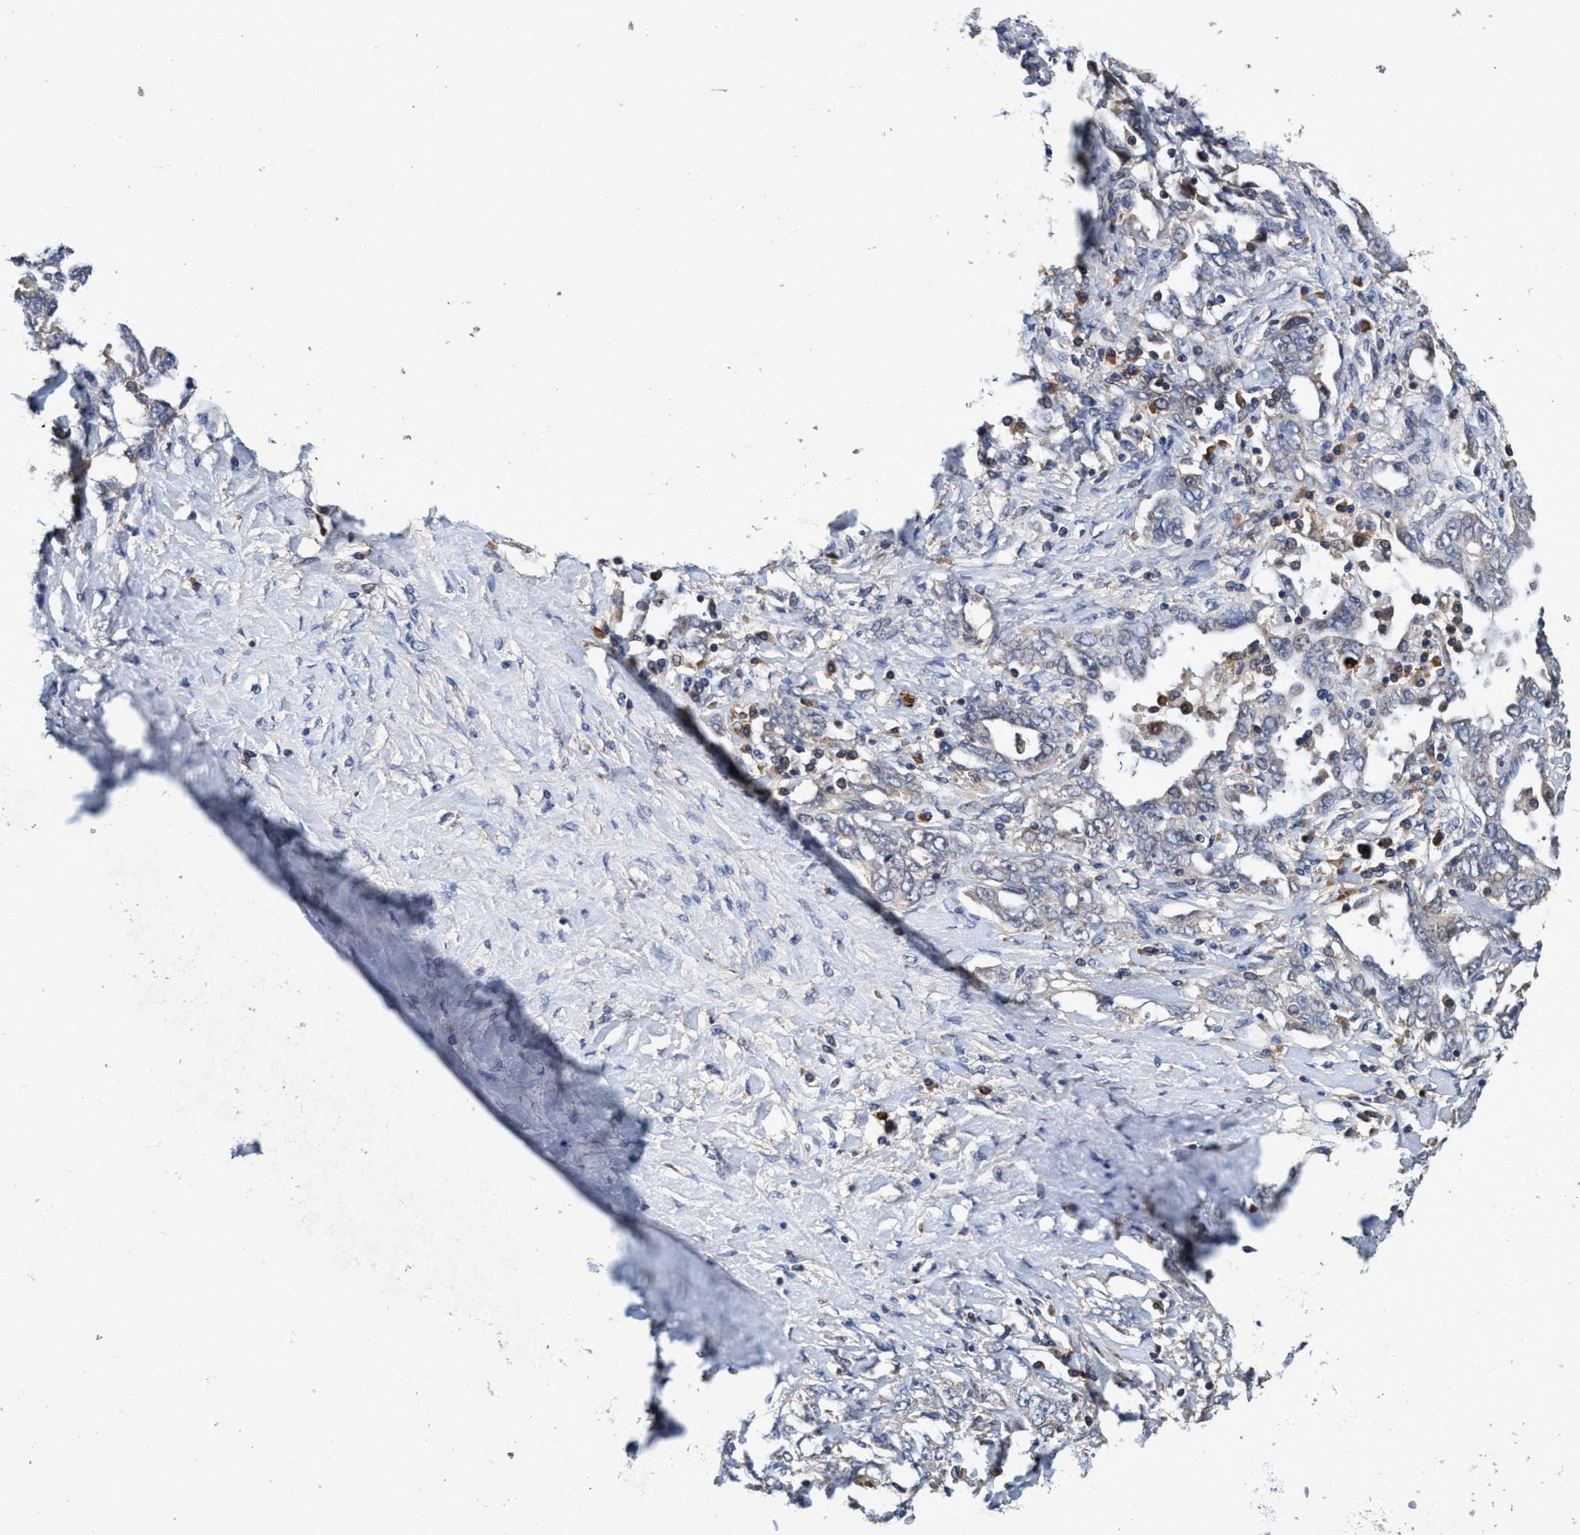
{"staining": {"intensity": "negative", "quantity": "none", "location": "none"}, "tissue": "ovarian cancer", "cell_type": "Tumor cells", "image_type": "cancer", "snomed": [{"axis": "morphology", "description": "Carcinoma, endometroid"}, {"axis": "topography", "description": "Ovary"}], "caption": "The immunohistochemistry (IHC) photomicrograph has no significant staining in tumor cells of ovarian cancer tissue.", "gene": "CALCOCO2", "patient": {"sex": "female", "age": 62}}